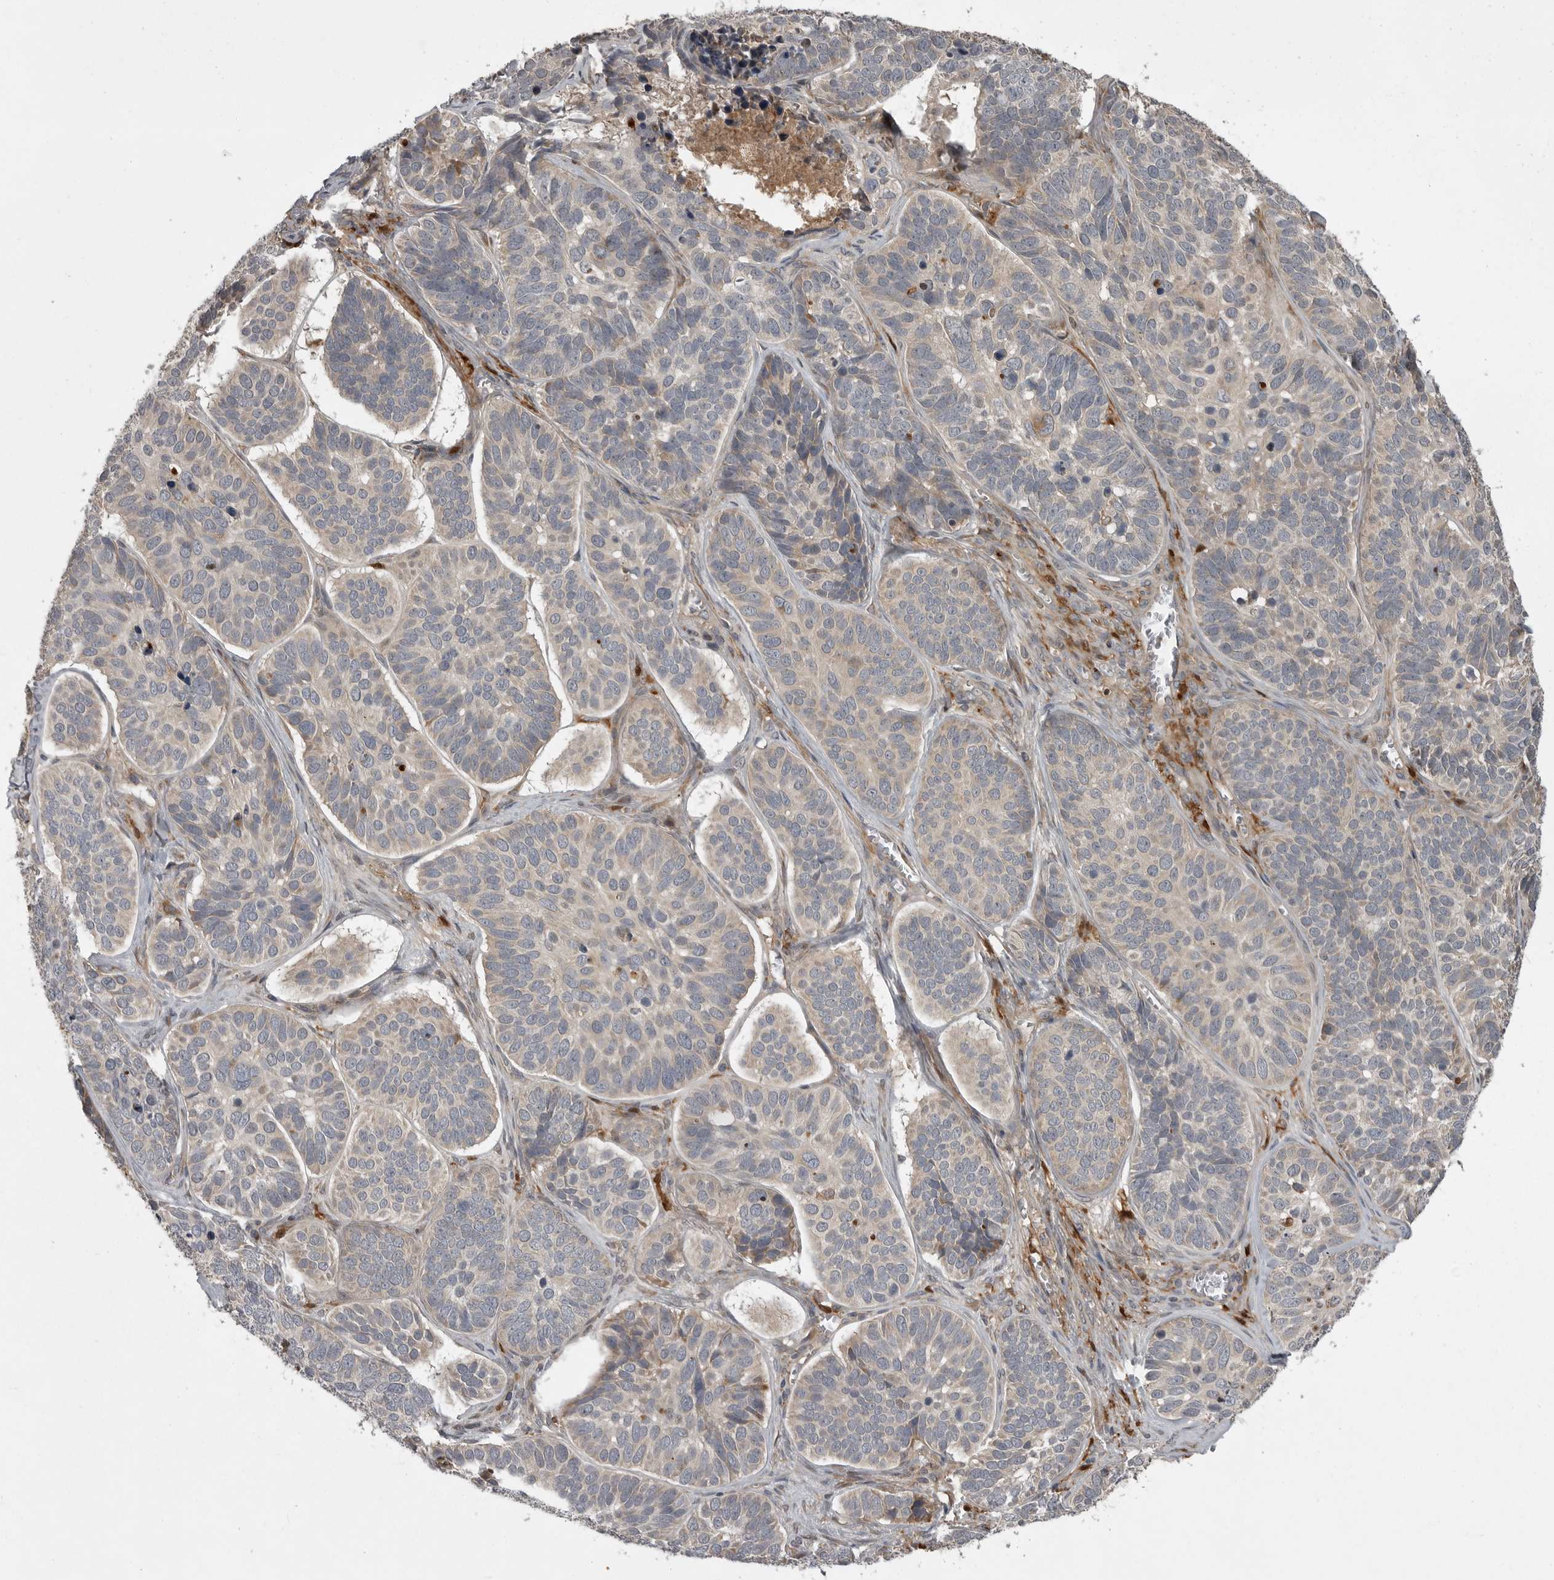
{"staining": {"intensity": "weak", "quantity": "<25%", "location": "cytoplasmic/membranous"}, "tissue": "skin cancer", "cell_type": "Tumor cells", "image_type": "cancer", "snomed": [{"axis": "morphology", "description": "Basal cell carcinoma"}, {"axis": "topography", "description": "Skin"}], "caption": "Image shows no protein expression in tumor cells of skin basal cell carcinoma tissue.", "gene": "GPR31", "patient": {"sex": "male", "age": 62}}